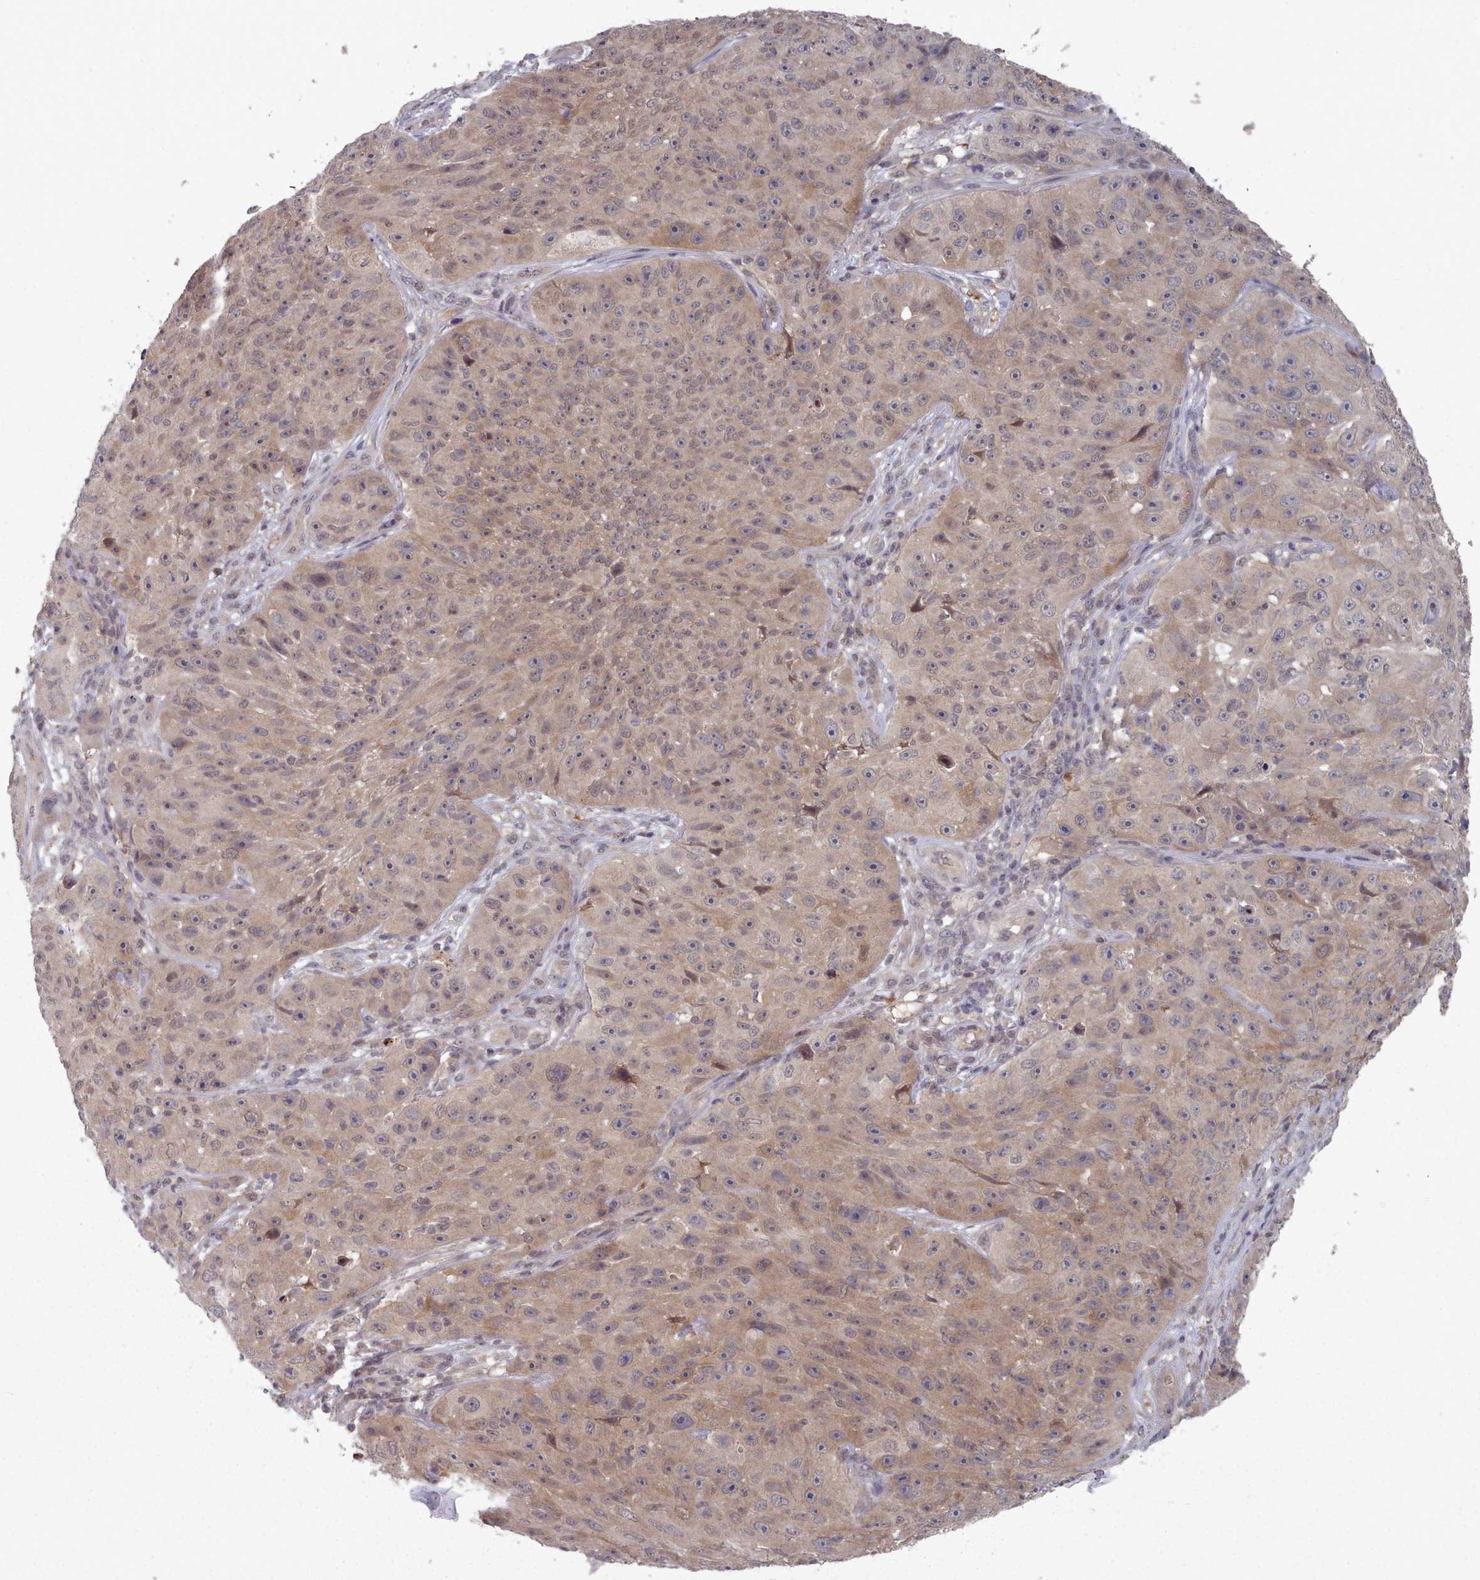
{"staining": {"intensity": "moderate", "quantity": ">75%", "location": "cytoplasmic/membranous"}, "tissue": "skin cancer", "cell_type": "Tumor cells", "image_type": "cancer", "snomed": [{"axis": "morphology", "description": "Squamous cell carcinoma, NOS"}, {"axis": "topography", "description": "Skin"}], "caption": "A photomicrograph showing moderate cytoplasmic/membranous staining in about >75% of tumor cells in skin cancer, as visualized by brown immunohistochemical staining.", "gene": "HYAL3", "patient": {"sex": "female", "age": 87}}